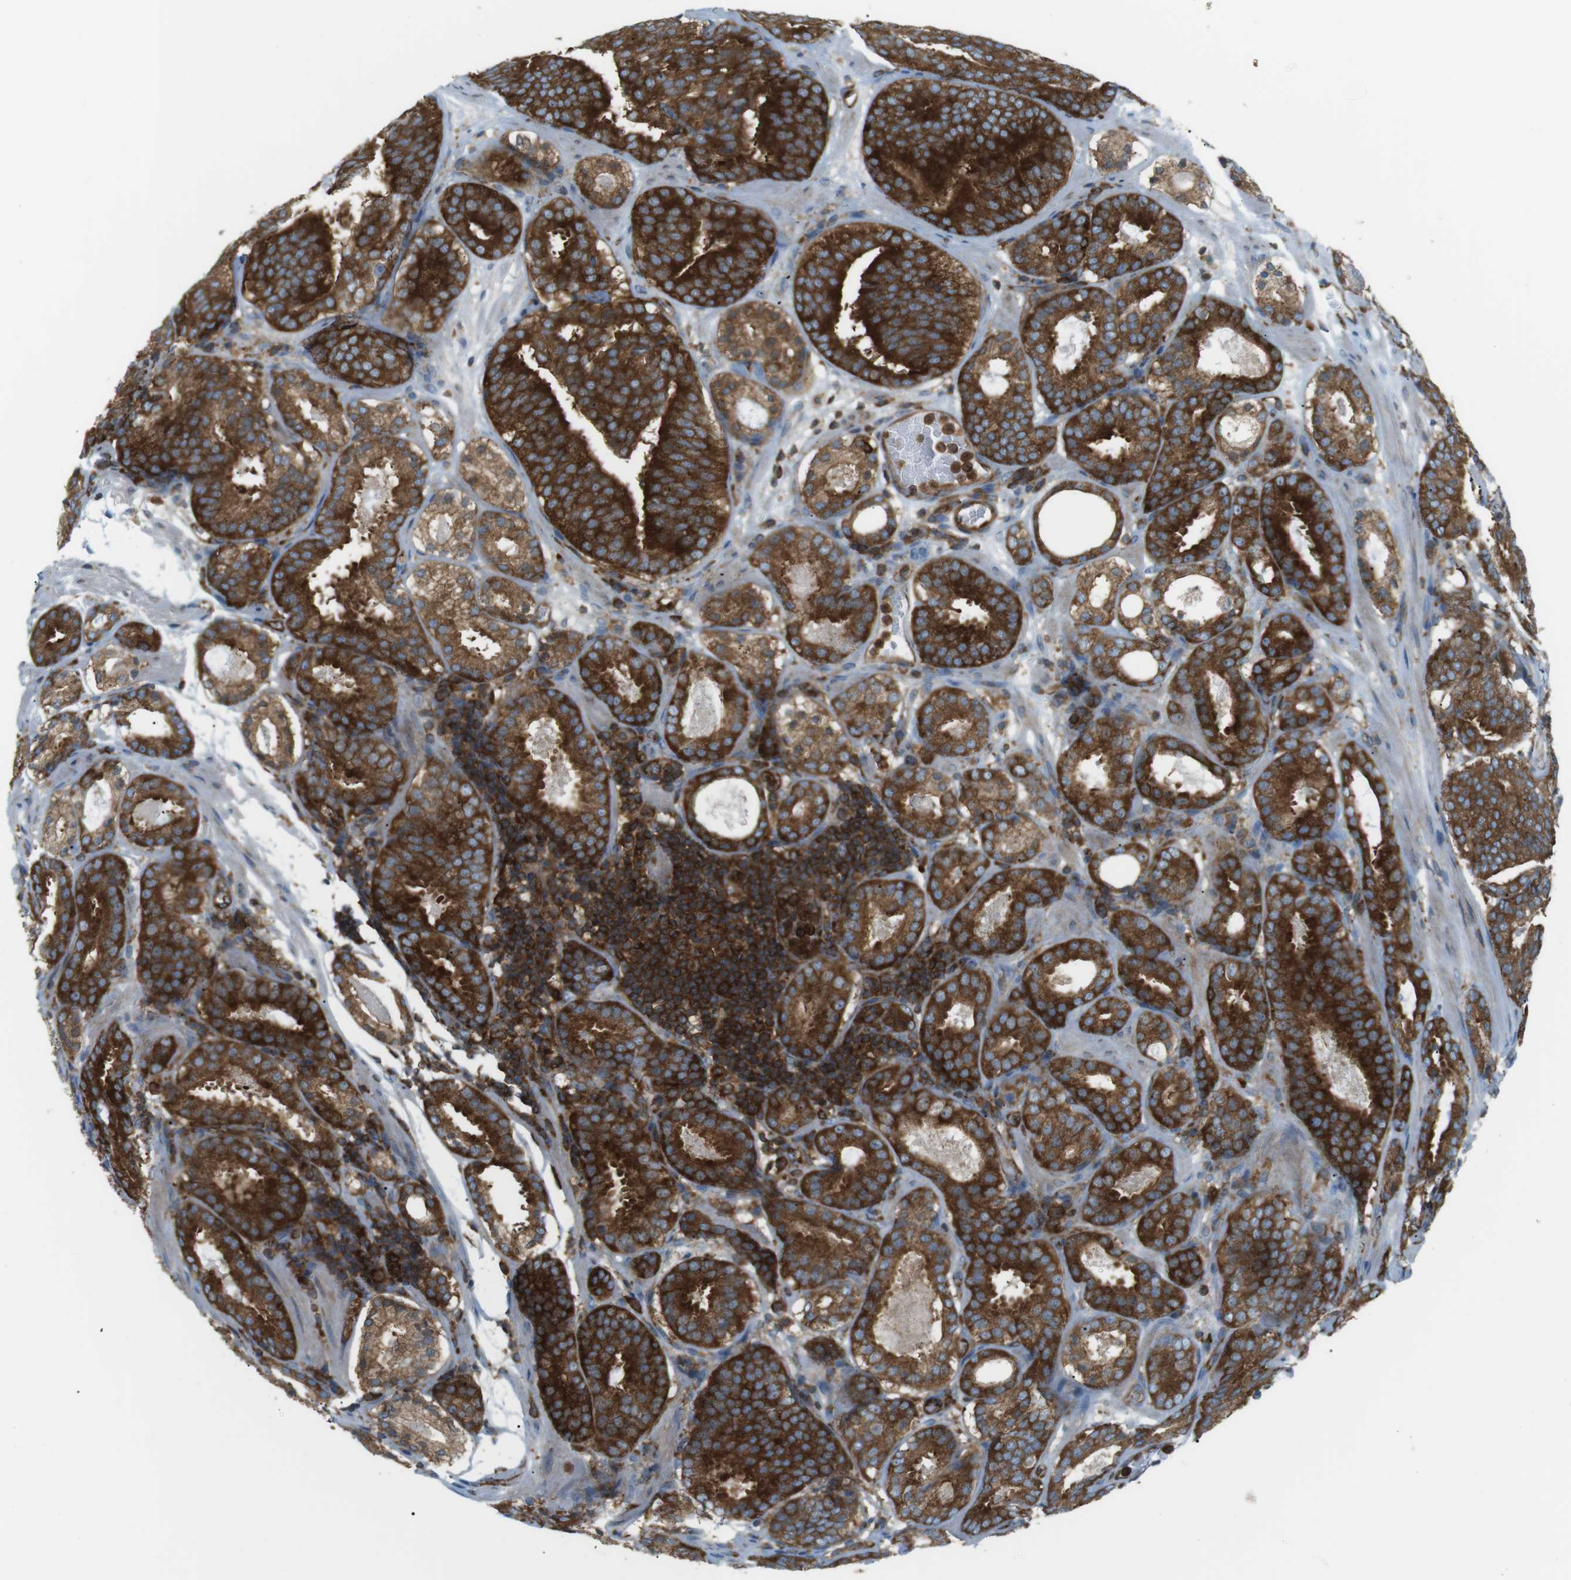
{"staining": {"intensity": "strong", "quantity": ">75%", "location": "cytoplasmic/membranous"}, "tissue": "prostate cancer", "cell_type": "Tumor cells", "image_type": "cancer", "snomed": [{"axis": "morphology", "description": "Adenocarcinoma, Low grade"}, {"axis": "topography", "description": "Prostate"}], "caption": "High-magnification brightfield microscopy of prostate cancer (low-grade adenocarcinoma) stained with DAB (3,3'-diaminobenzidine) (brown) and counterstained with hematoxylin (blue). tumor cells exhibit strong cytoplasmic/membranous staining is appreciated in approximately>75% of cells.", "gene": "FLII", "patient": {"sex": "male", "age": 69}}